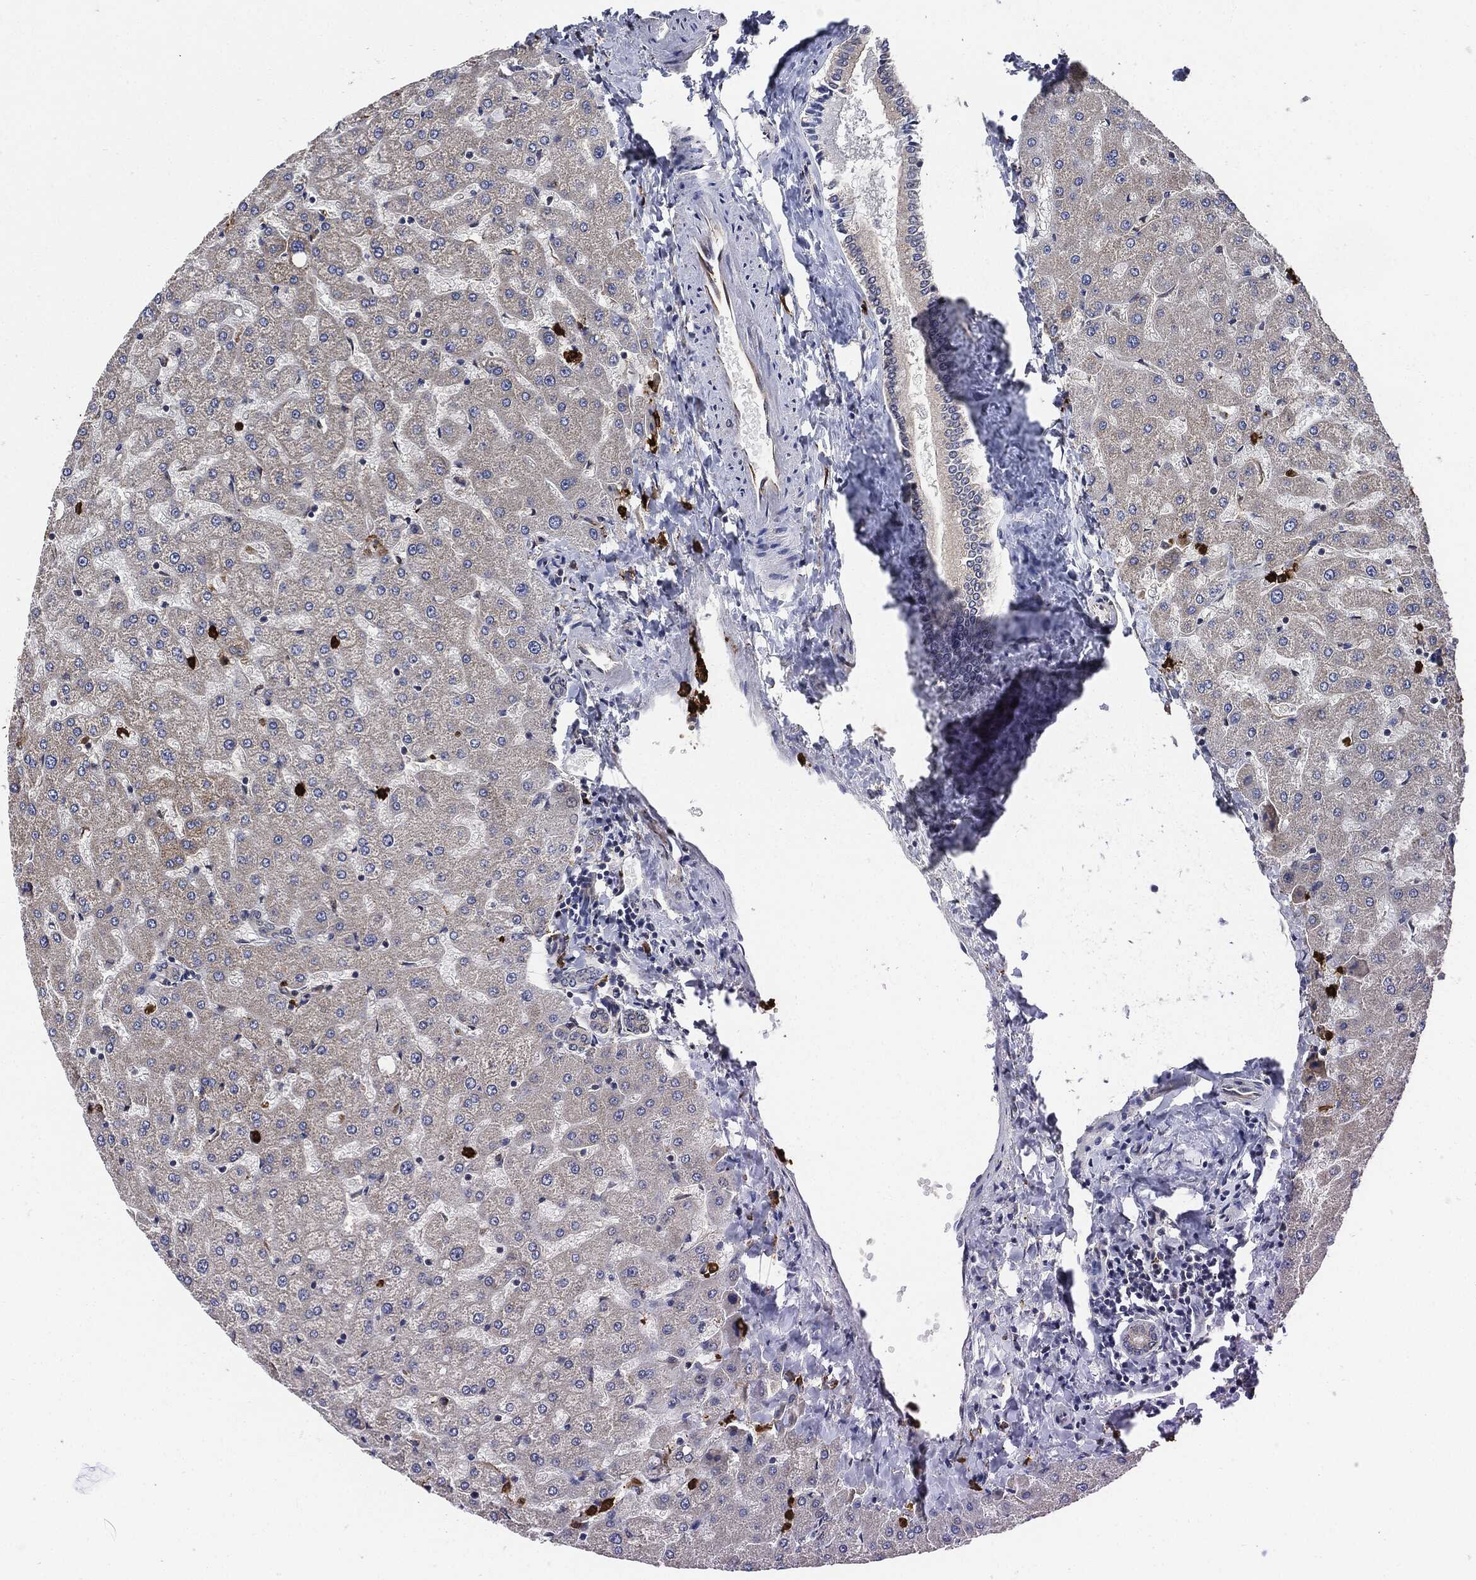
{"staining": {"intensity": "negative", "quantity": "none", "location": "none"}, "tissue": "liver", "cell_type": "Cholangiocytes", "image_type": "normal", "snomed": [{"axis": "morphology", "description": "Normal tissue, NOS"}, {"axis": "topography", "description": "Liver"}], "caption": "IHC of normal liver exhibits no positivity in cholangiocytes.", "gene": "S100A9", "patient": {"sex": "female", "age": 50}}